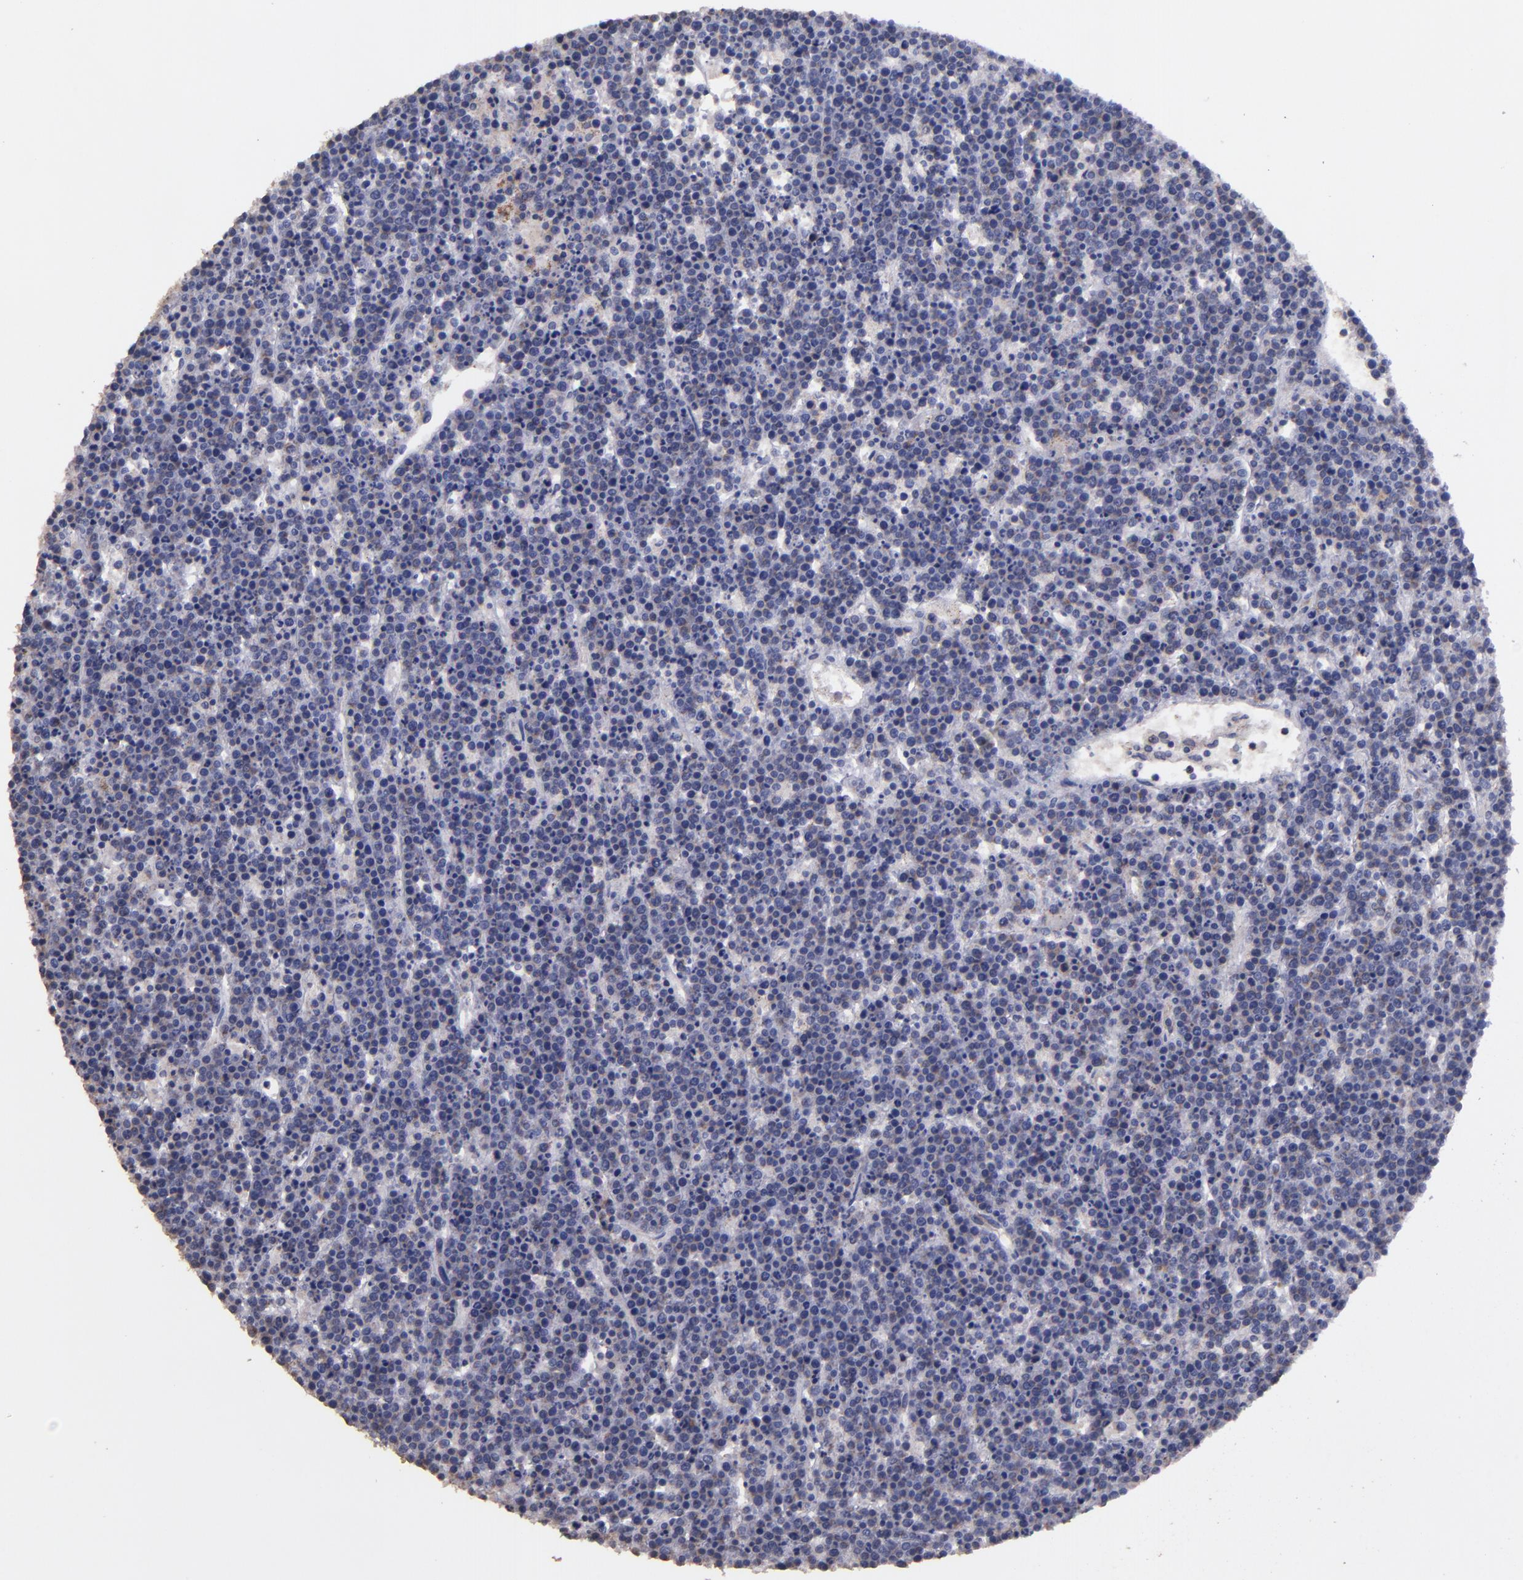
{"staining": {"intensity": "negative", "quantity": "none", "location": "none"}, "tissue": "lymphoma", "cell_type": "Tumor cells", "image_type": "cancer", "snomed": [{"axis": "morphology", "description": "Malignant lymphoma, non-Hodgkin's type, High grade"}, {"axis": "topography", "description": "Ovary"}], "caption": "DAB immunohistochemical staining of human lymphoma exhibits no significant expression in tumor cells.", "gene": "CLTA", "patient": {"sex": "female", "age": 56}}